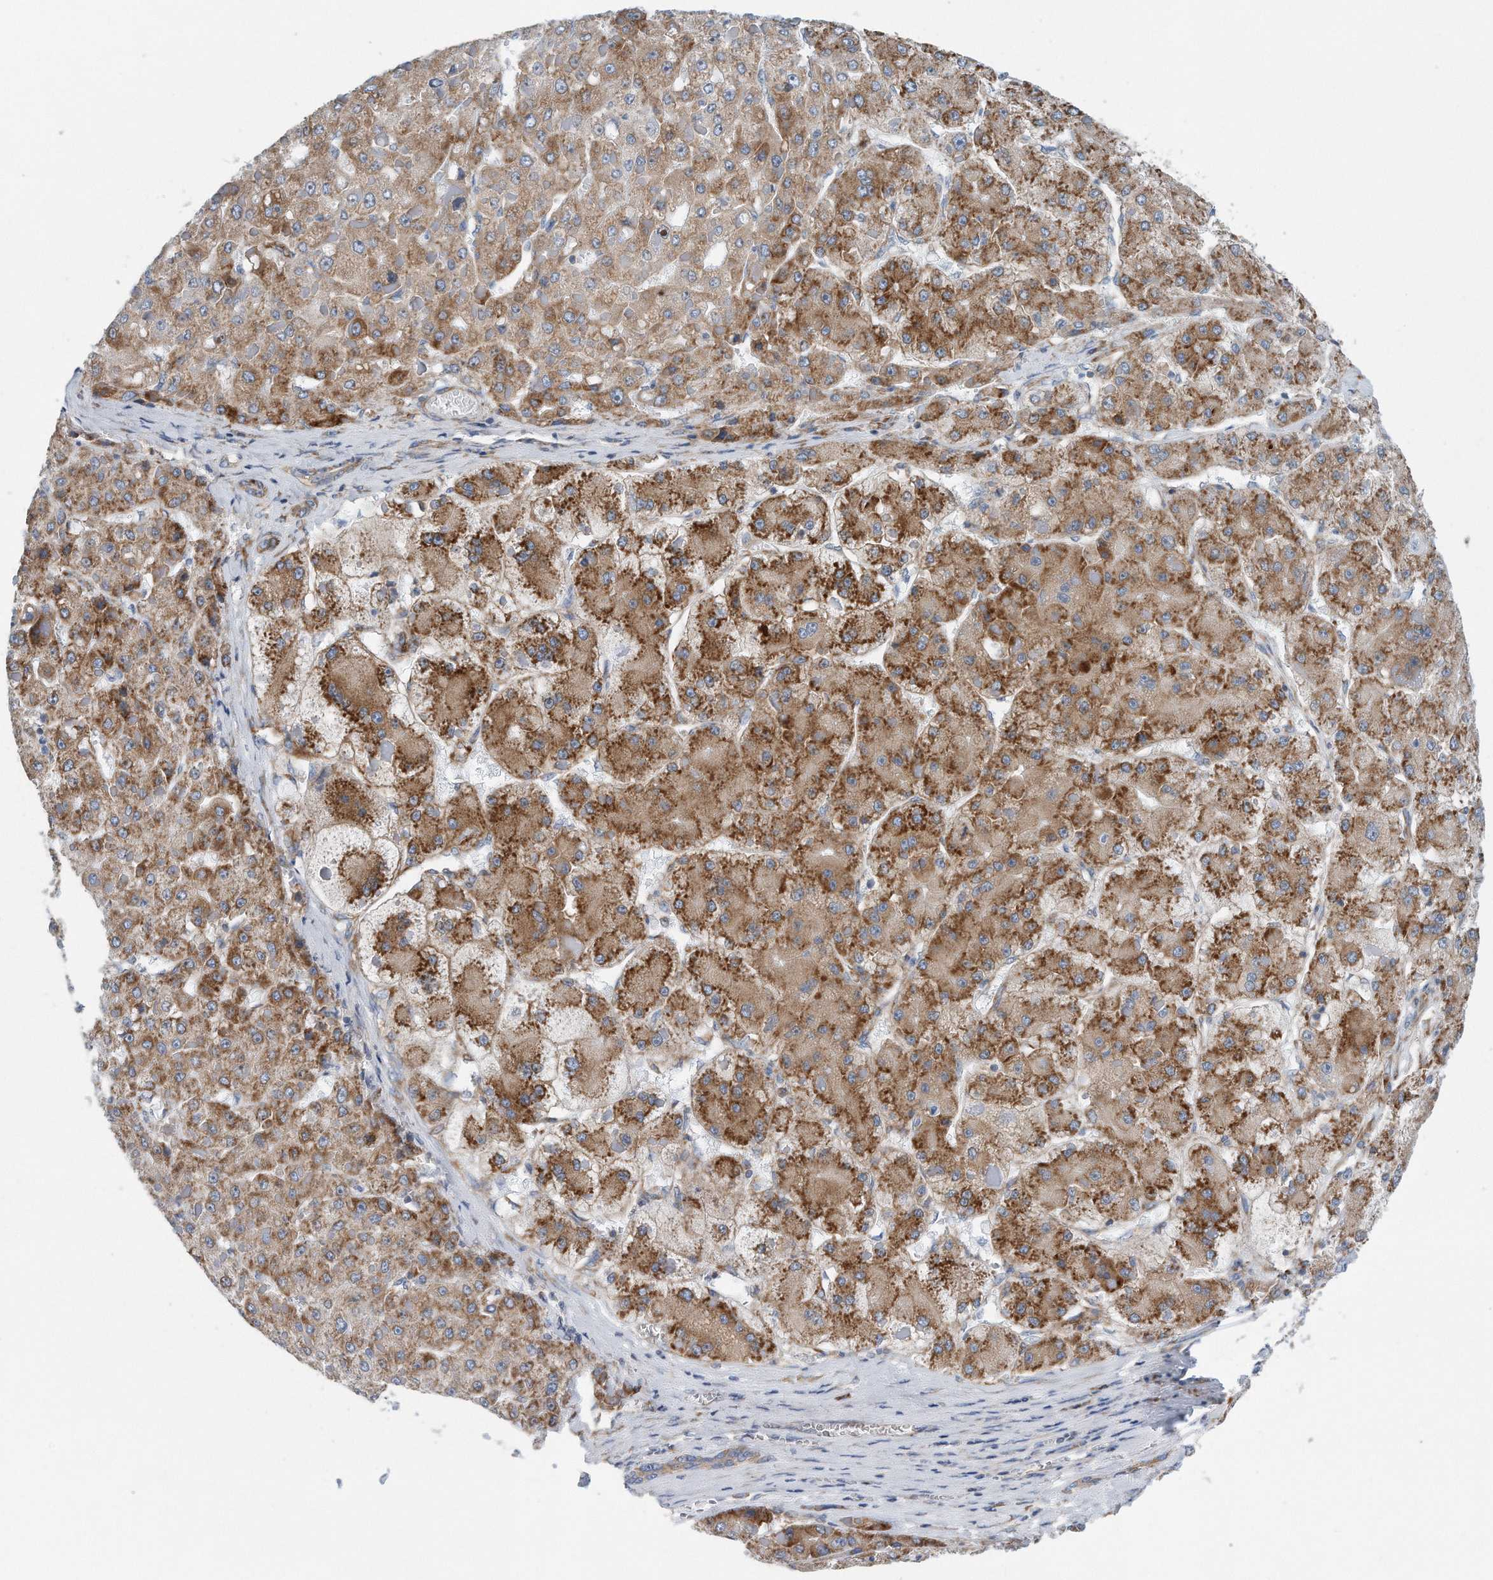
{"staining": {"intensity": "moderate", "quantity": ">75%", "location": "cytoplasmic/membranous"}, "tissue": "liver cancer", "cell_type": "Tumor cells", "image_type": "cancer", "snomed": [{"axis": "morphology", "description": "Carcinoma, Hepatocellular, NOS"}, {"axis": "topography", "description": "Liver"}], "caption": "Protein expression analysis of hepatocellular carcinoma (liver) exhibits moderate cytoplasmic/membranous staining in approximately >75% of tumor cells. The protein of interest is shown in brown color, while the nuclei are stained blue.", "gene": "RPL26L1", "patient": {"sex": "female", "age": 73}}